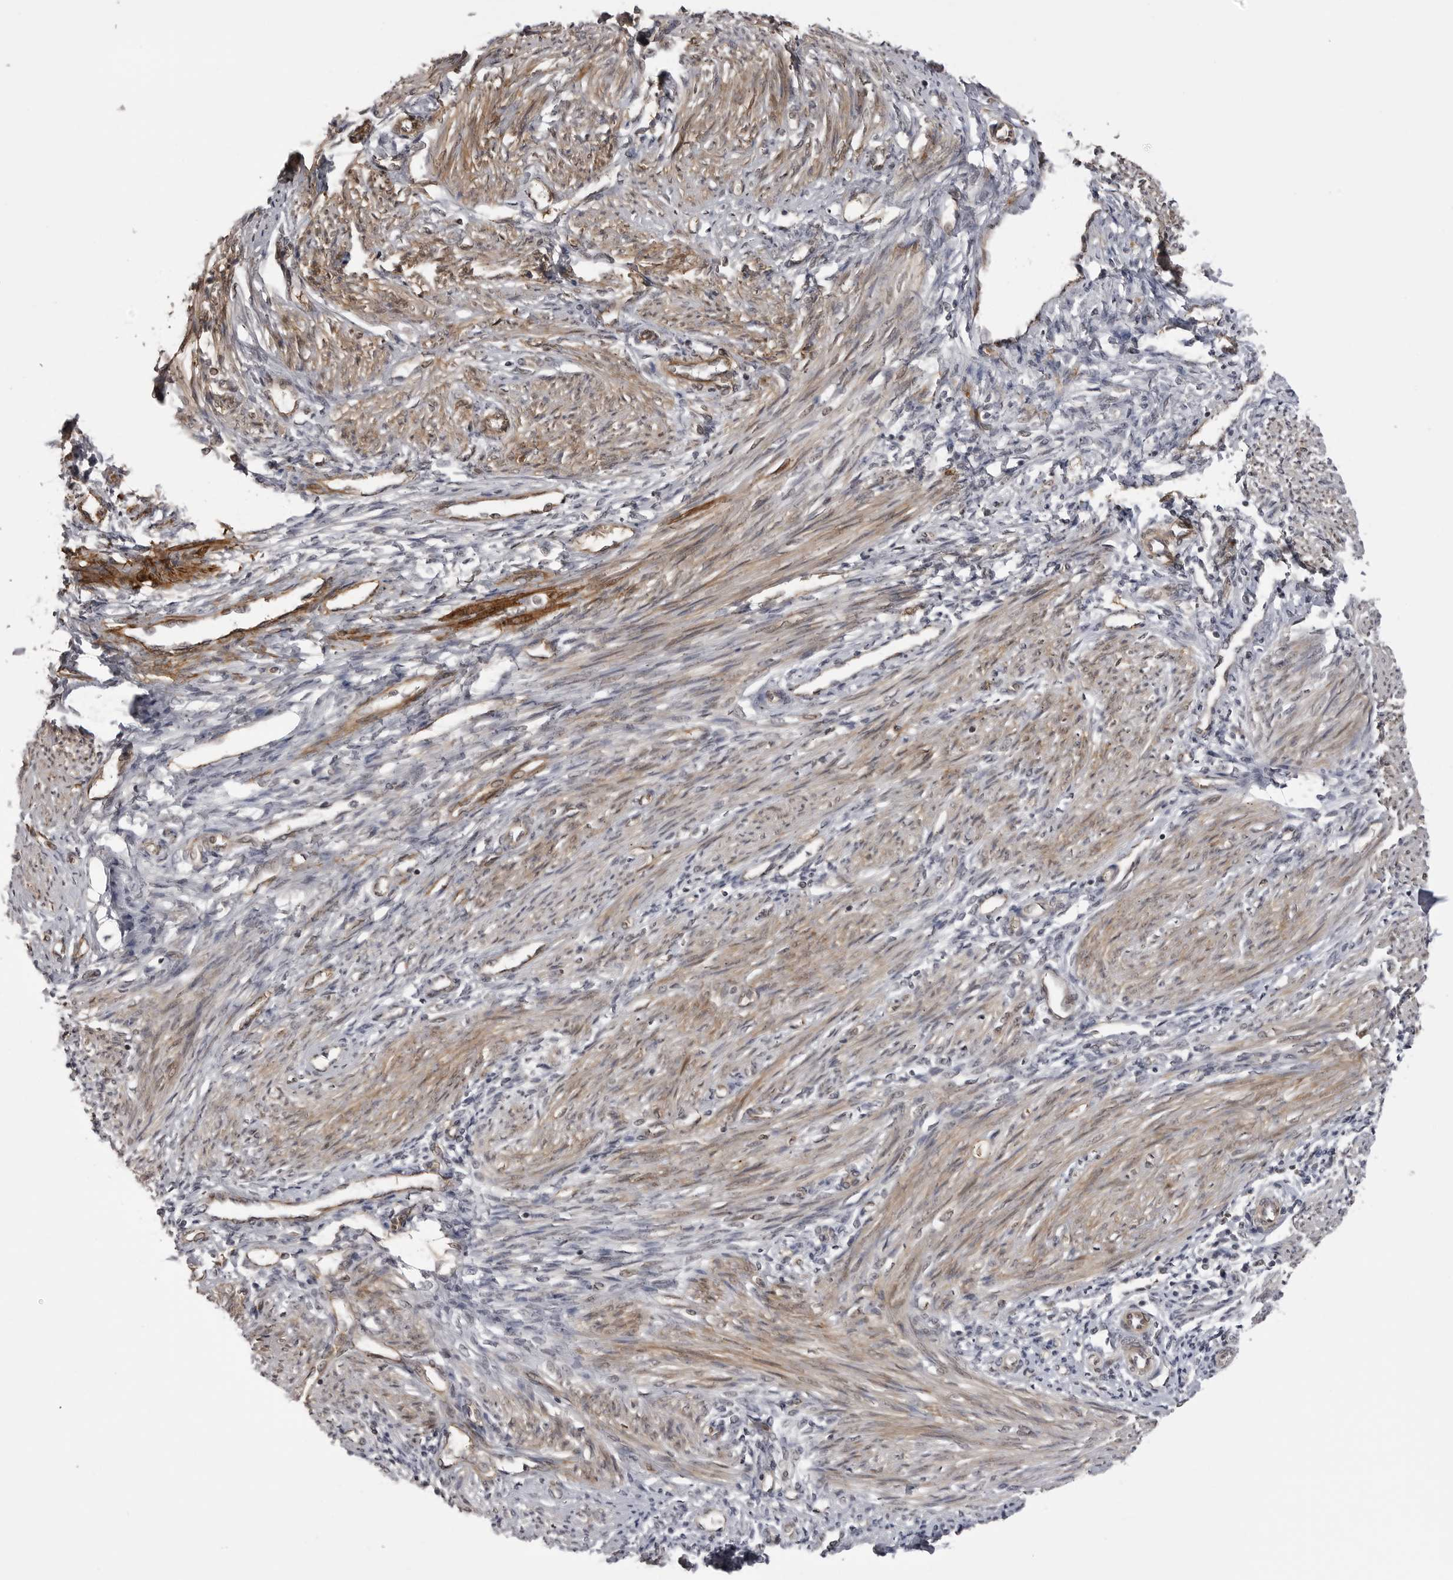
{"staining": {"intensity": "moderate", "quantity": "<25%", "location": "nuclear"}, "tissue": "endometrium", "cell_type": "Cells in endometrial stroma", "image_type": "normal", "snomed": [{"axis": "morphology", "description": "Normal tissue, NOS"}, {"axis": "topography", "description": "Endometrium"}], "caption": "Cells in endometrial stroma show low levels of moderate nuclear staining in about <25% of cells in normal human endometrium.", "gene": "SORBS1", "patient": {"sex": "female", "age": 42}}